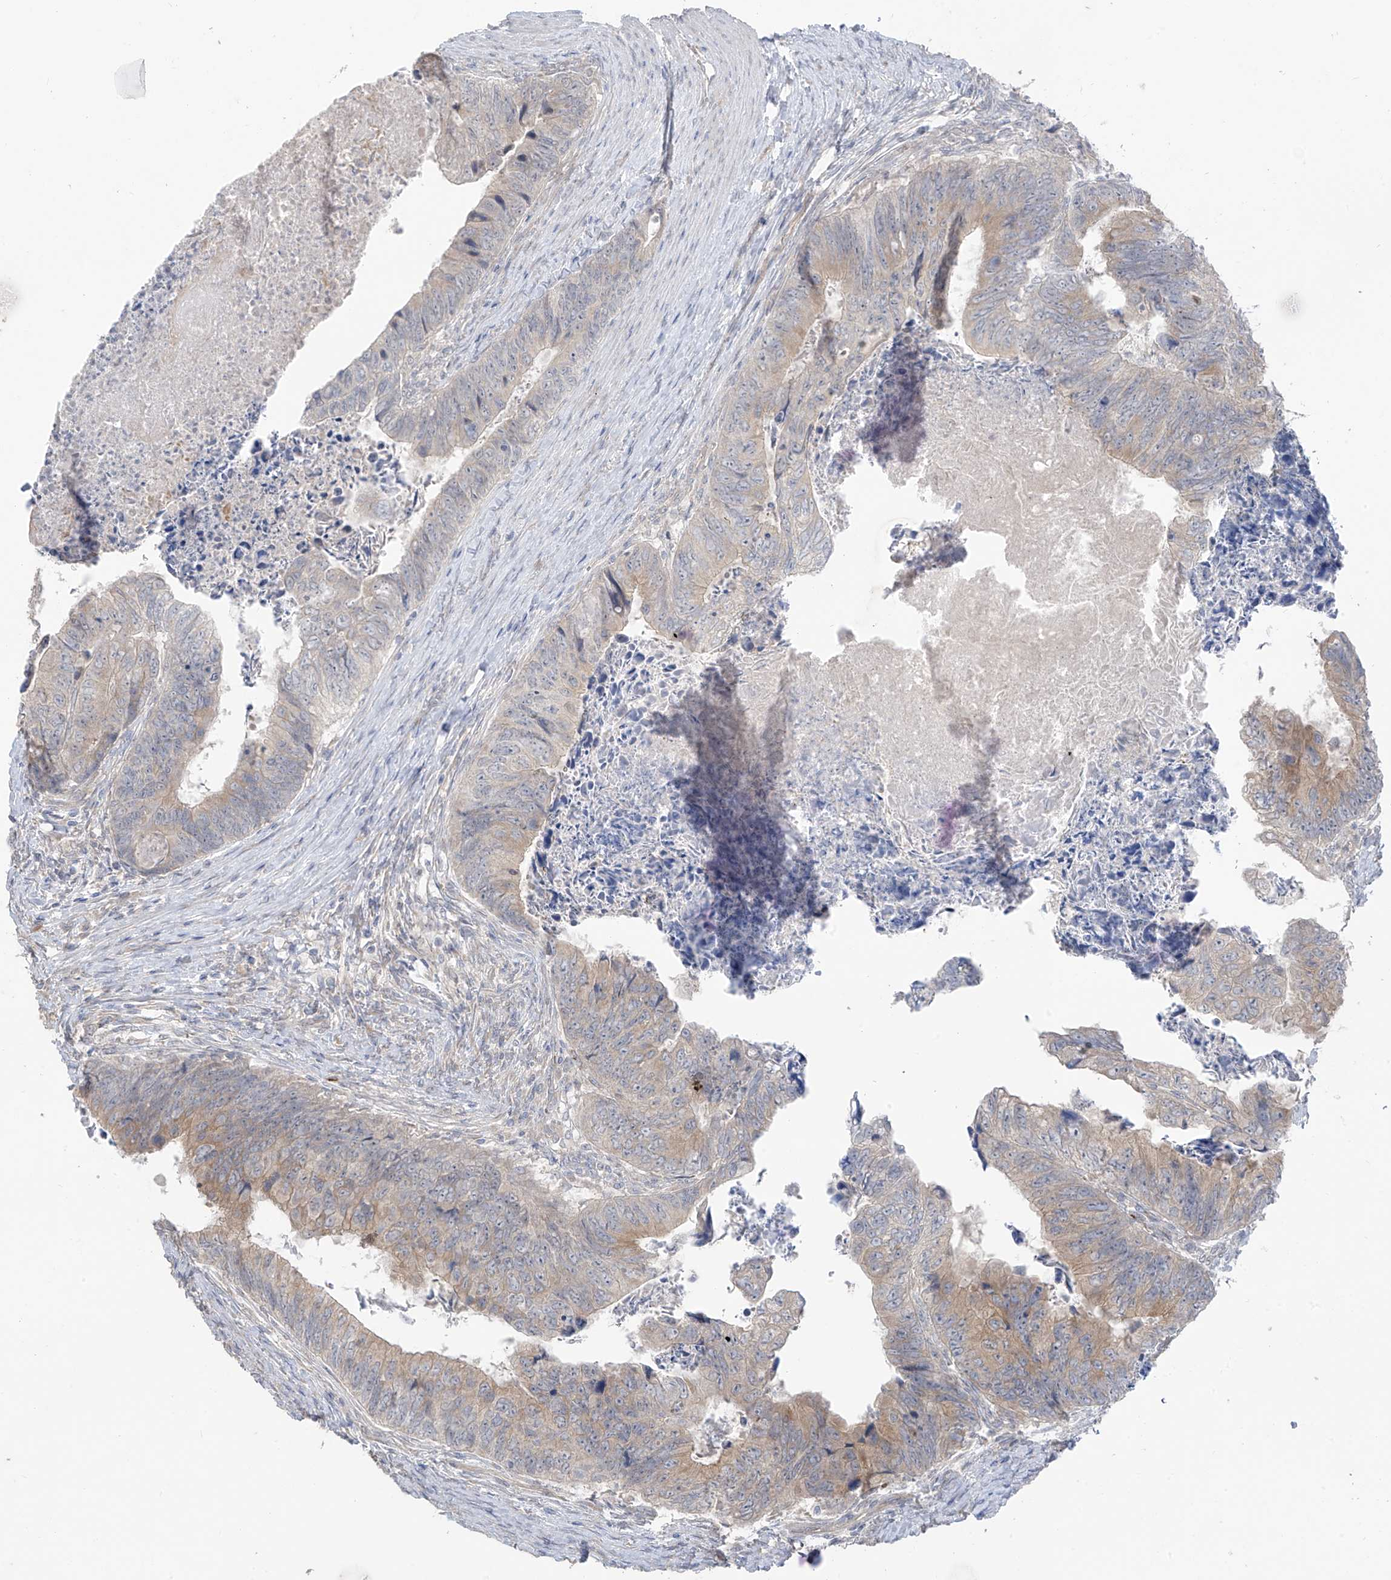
{"staining": {"intensity": "moderate", "quantity": "<25%", "location": "cytoplasmic/membranous"}, "tissue": "colorectal cancer", "cell_type": "Tumor cells", "image_type": "cancer", "snomed": [{"axis": "morphology", "description": "Adenocarcinoma, NOS"}, {"axis": "topography", "description": "Colon"}], "caption": "Colorectal adenocarcinoma stained for a protein (brown) reveals moderate cytoplasmic/membranous positive staining in approximately <25% of tumor cells.", "gene": "NALCN", "patient": {"sex": "female", "age": 67}}